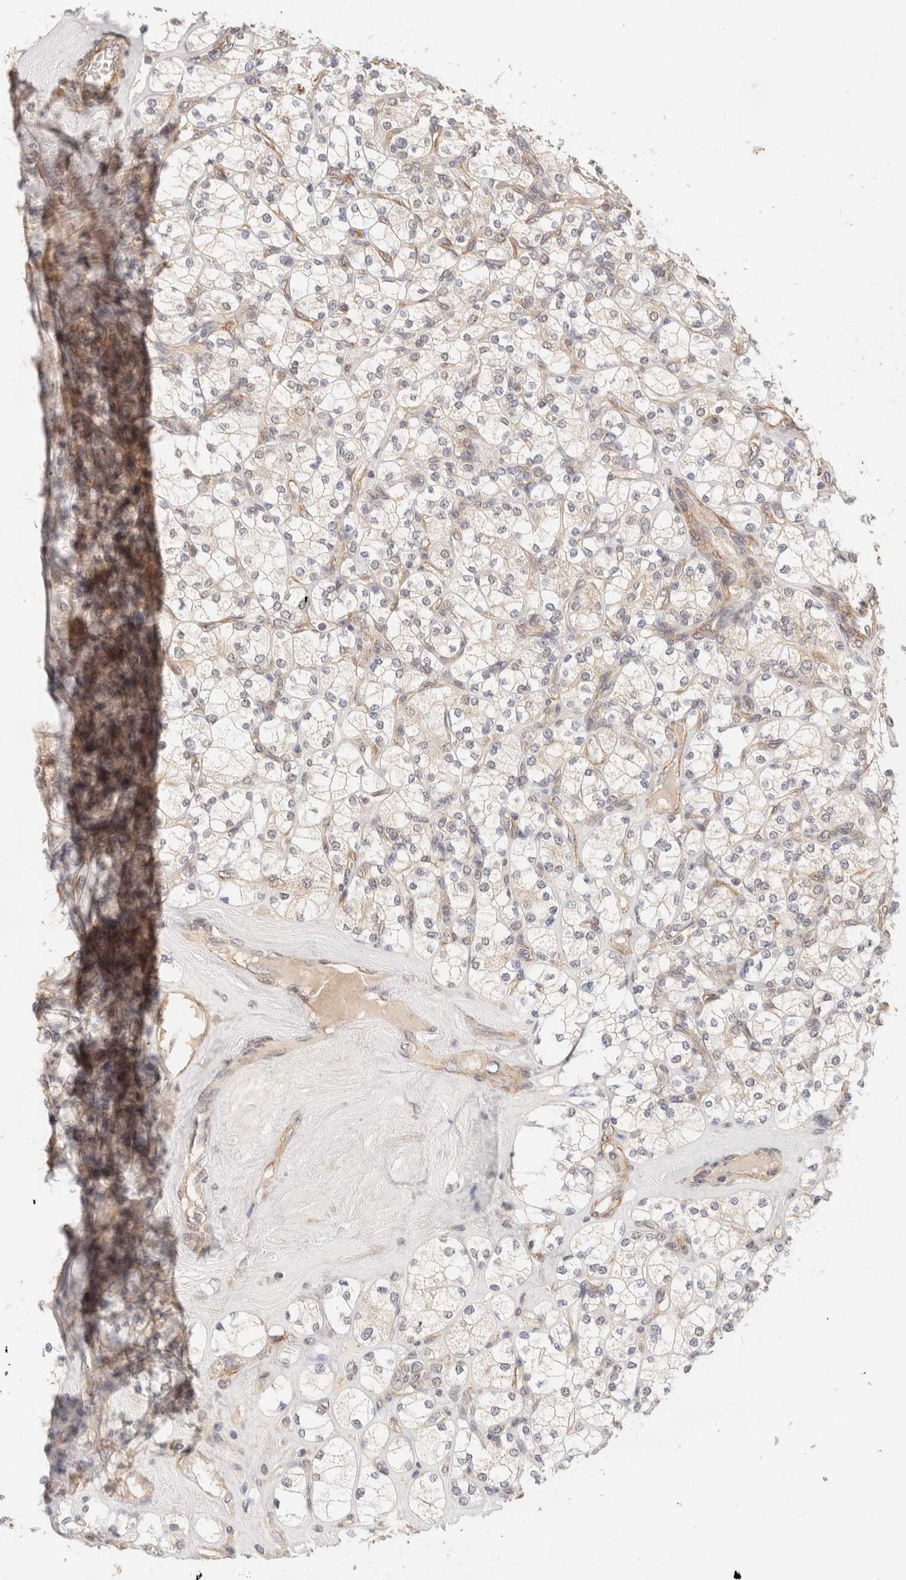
{"staining": {"intensity": "weak", "quantity": "<25%", "location": "cytoplasmic/membranous"}, "tissue": "renal cancer", "cell_type": "Tumor cells", "image_type": "cancer", "snomed": [{"axis": "morphology", "description": "Adenocarcinoma, NOS"}, {"axis": "topography", "description": "Kidney"}], "caption": "The IHC photomicrograph has no significant positivity in tumor cells of renal cancer tissue.", "gene": "BRPF3", "patient": {"sex": "male", "age": 77}}